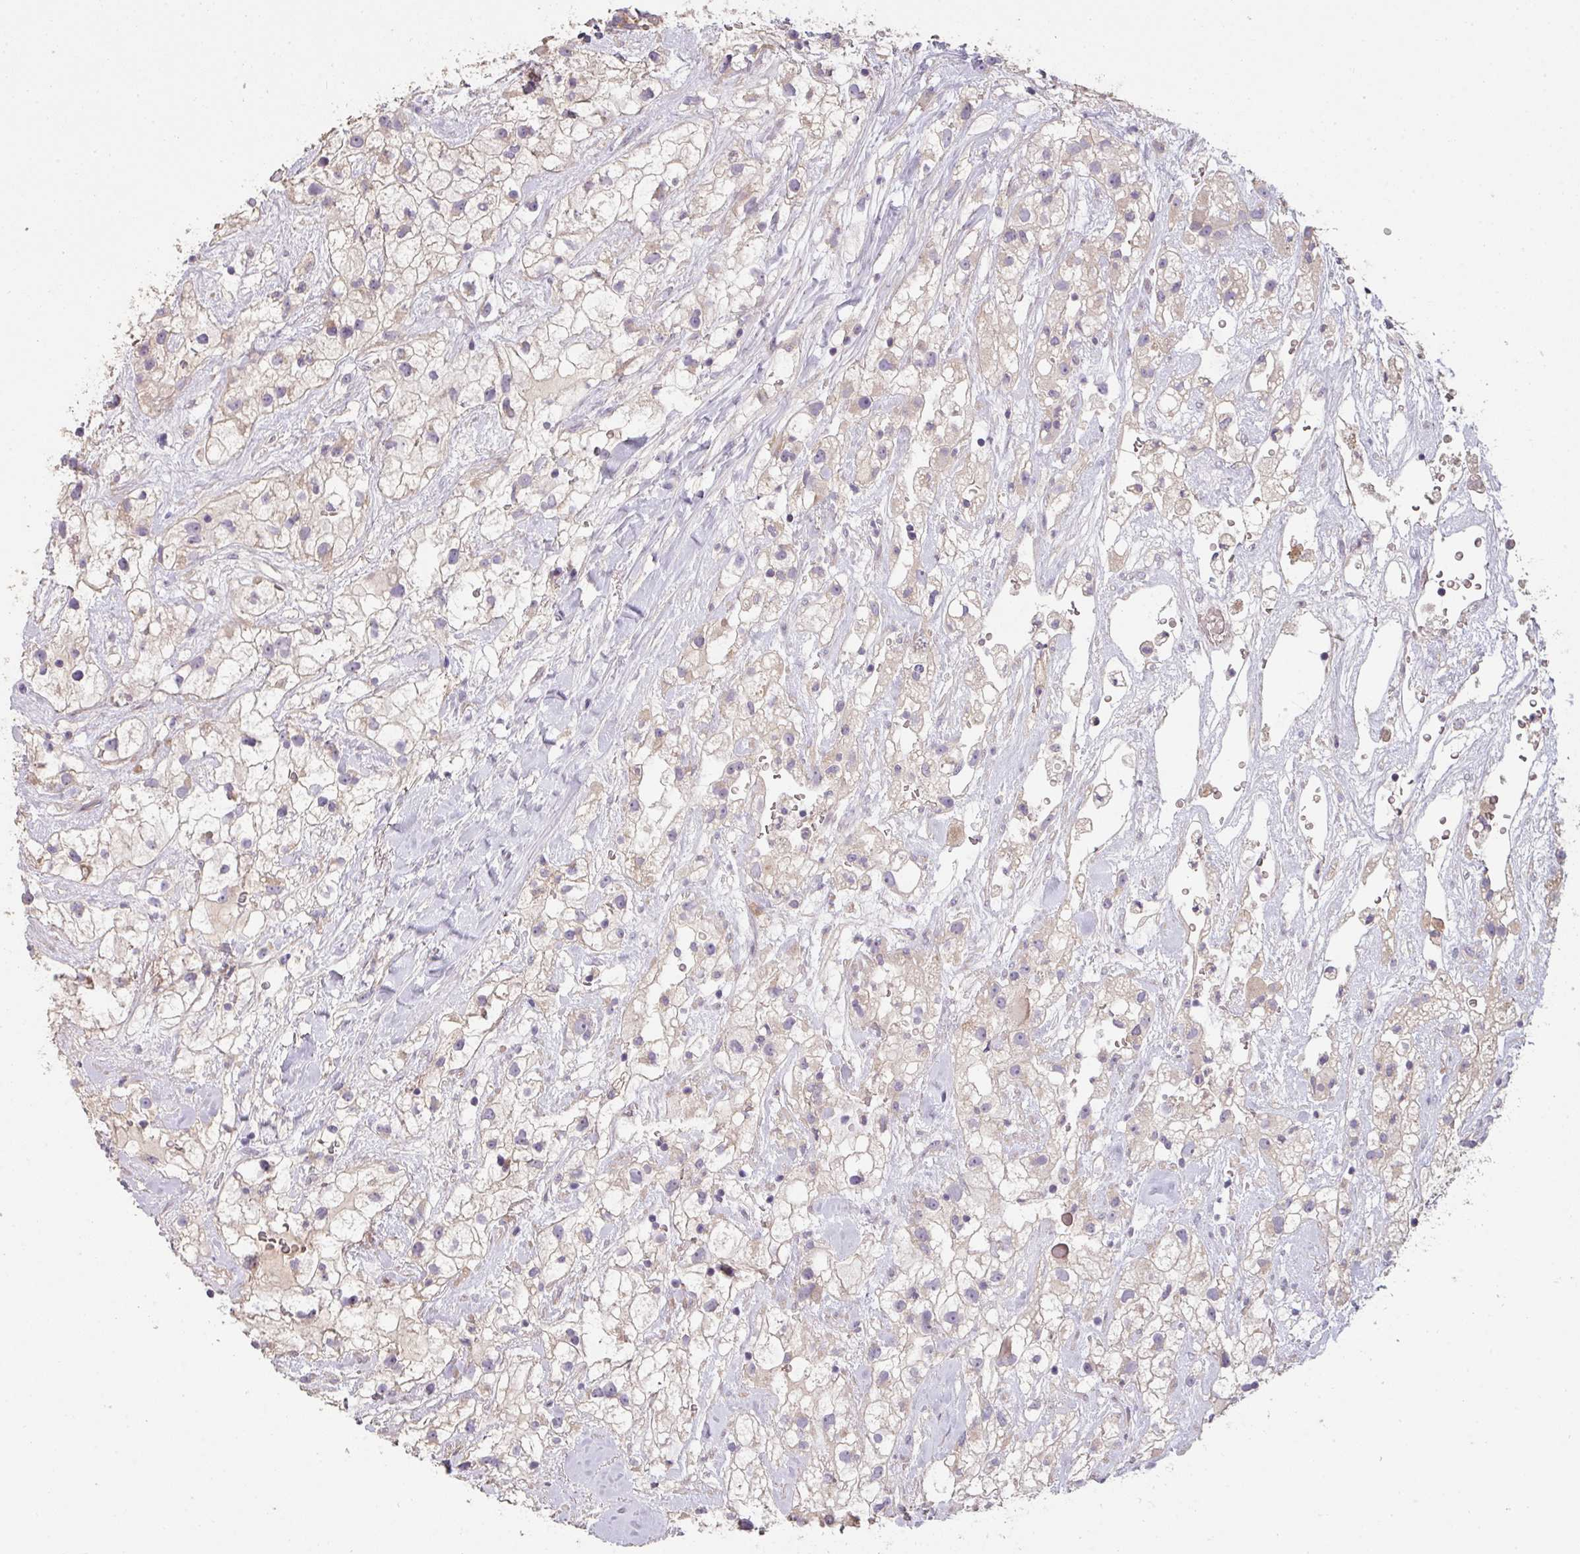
{"staining": {"intensity": "negative", "quantity": "none", "location": "none"}, "tissue": "renal cancer", "cell_type": "Tumor cells", "image_type": "cancer", "snomed": [{"axis": "morphology", "description": "Adenocarcinoma, NOS"}, {"axis": "topography", "description": "Kidney"}], "caption": "A photomicrograph of renal adenocarcinoma stained for a protein exhibits no brown staining in tumor cells.", "gene": "PCDH1", "patient": {"sex": "male", "age": 59}}